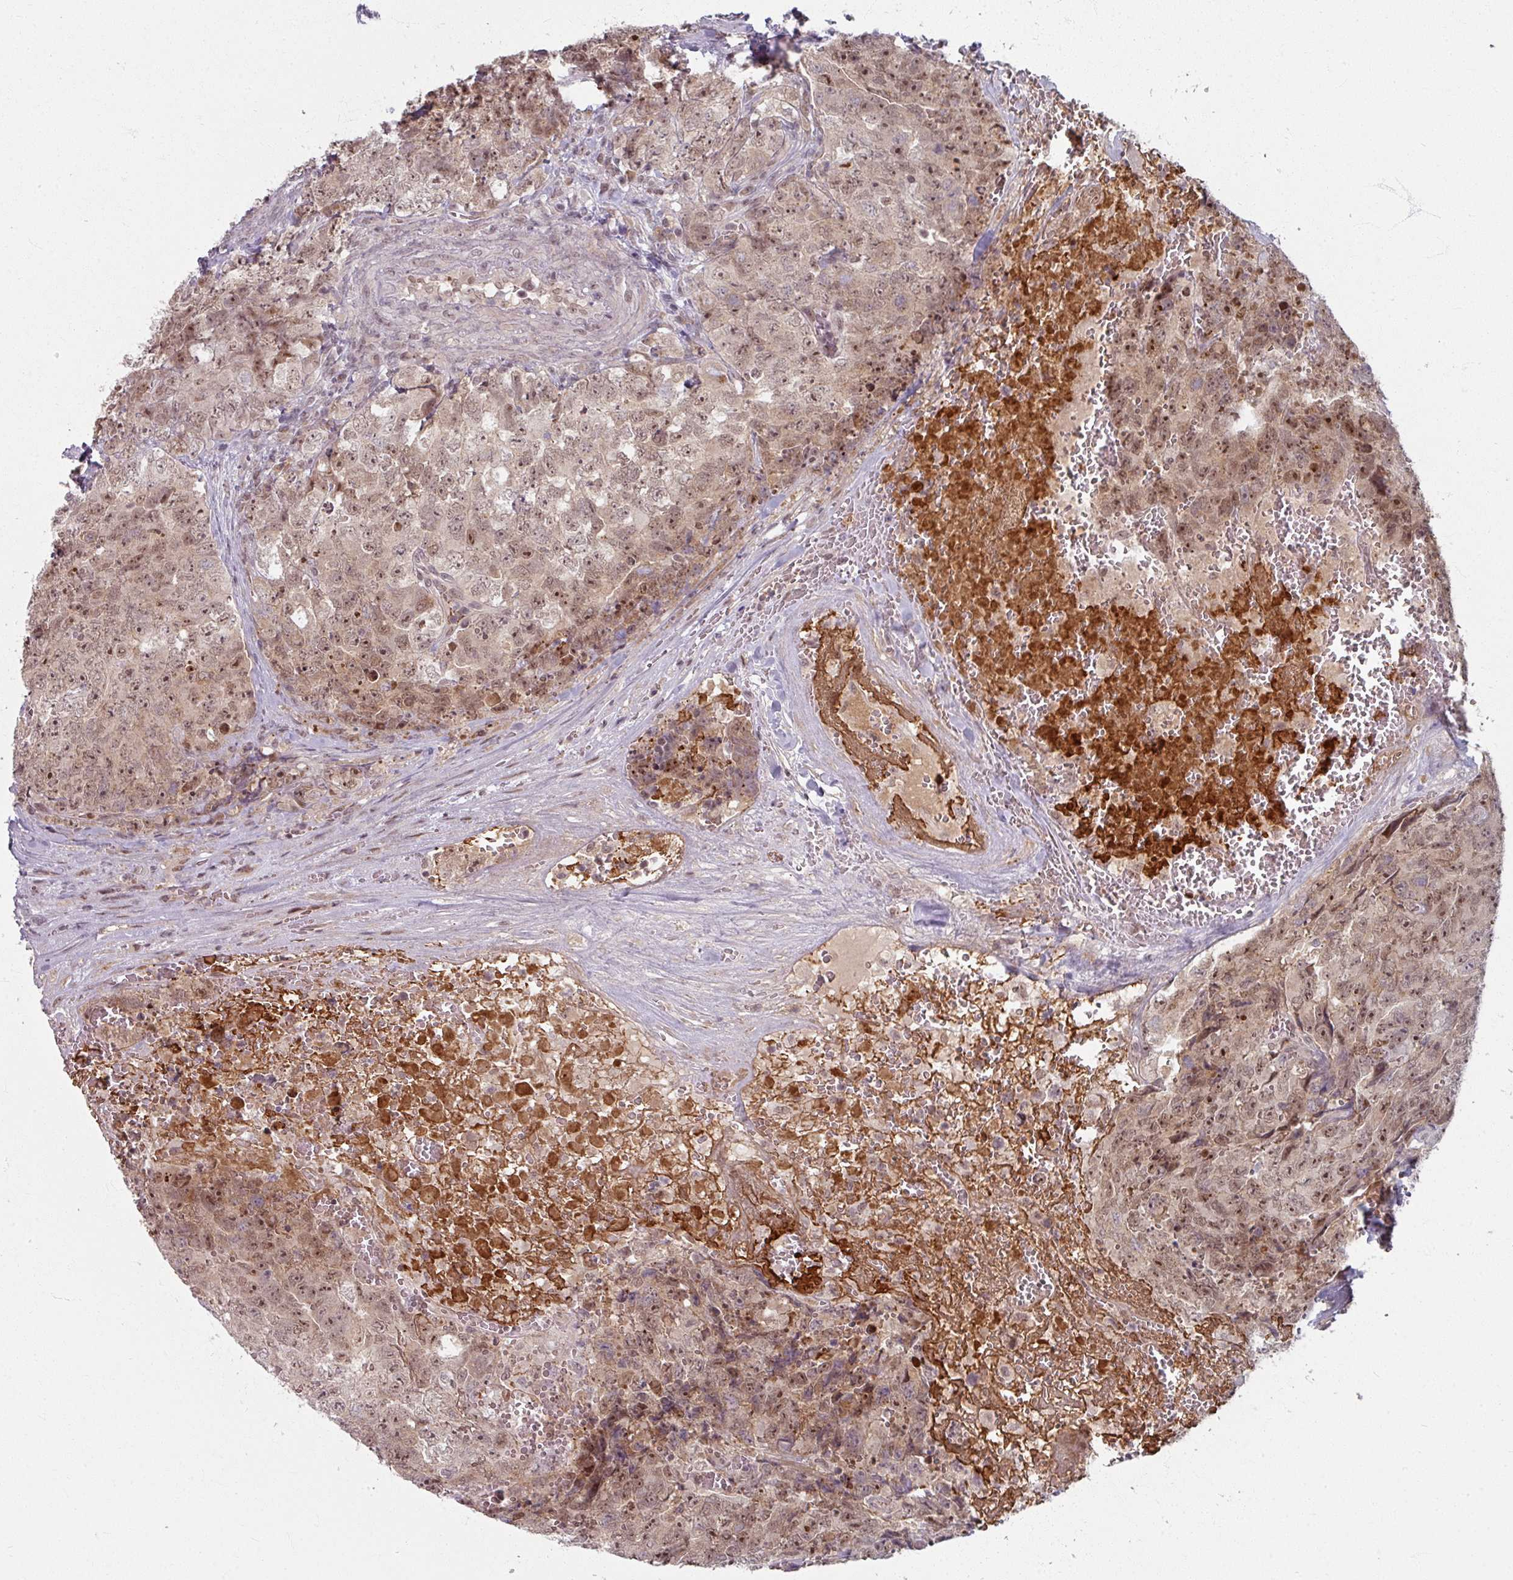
{"staining": {"intensity": "moderate", "quantity": ">75%", "location": "cytoplasmic/membranous,nuclear"}, "tissue": "testis cancer", "cell_type": "Tumor cells", "image_type": "cancer", "snomed": [{"axis": "morphology", "description": "Seminoma, NOS"}, {"axis": "morphology", "description": "Teratoma, malignant, NOS"}, {"axis": "topography", "description": "Testis"}], "caption": "Testis malignant teratoma stained with a brown dye displays moderate cytoplasmic/membranous and nuclear positive expression in approximately >75% of tumor cells.", "gene": "KLC3", "patient": {"sex": "male", "age": 34}}